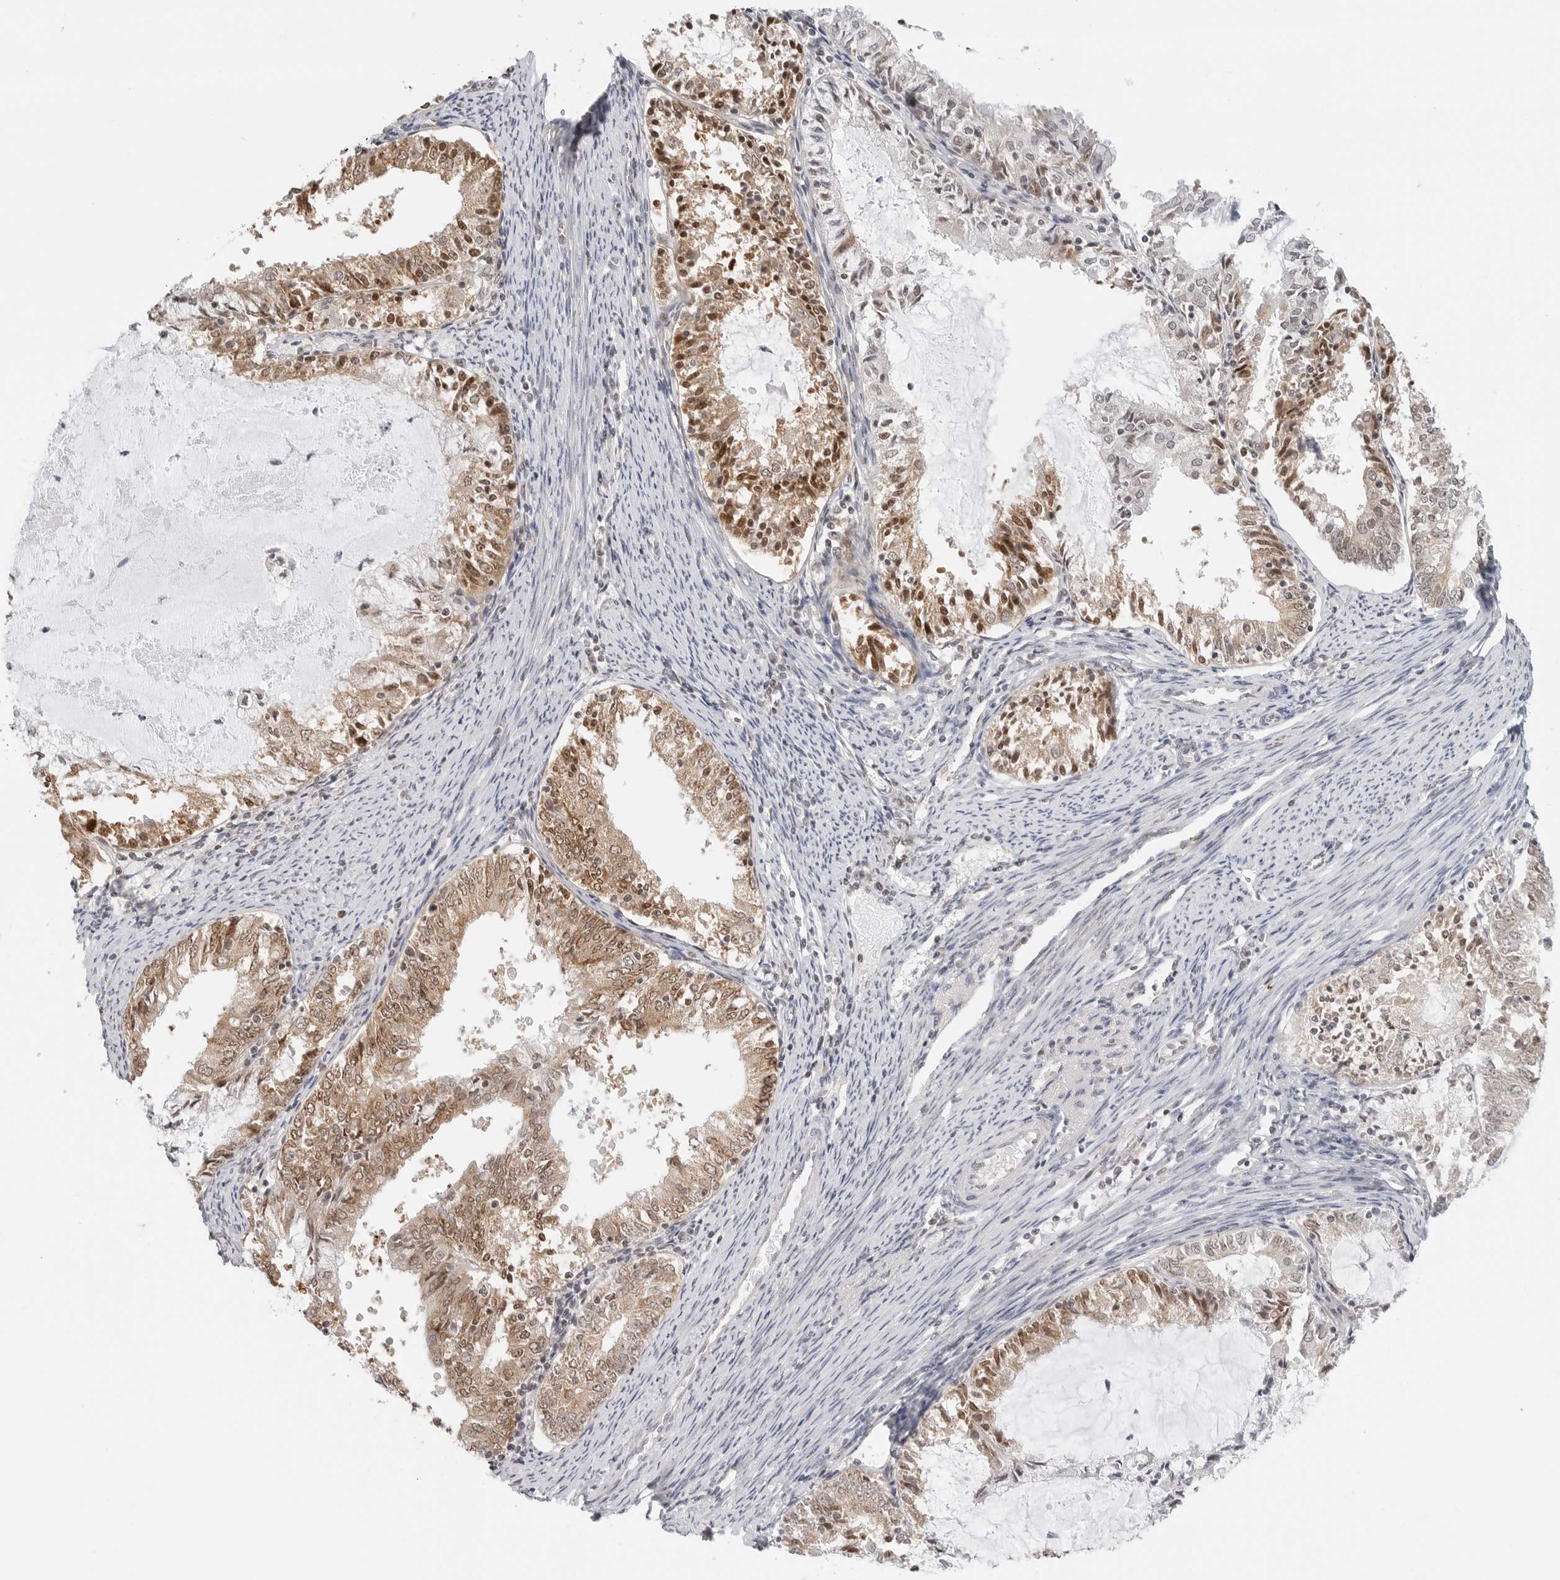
{"staining": {"intensity": "moderate", "quantity": ">75%", "location": "cytoplasmic/membranous,nuclear"}, "tissue": "endometrial cancer", "cell_type": "Tumor cells", "image_type": "cancer", "snomed": [{"axis": "morphology", "description": "Adenocarcinoma, NOS"}, {"axis": "topography", "description": "Endometrium"}], "caption": "High-power microscopy captured an immunohistochemistry (IHC) histopathology image of adenocarcinoma (endometrial), revealing moderate cytoplasmic/membranous and nuclear staining in about >75% of tumor cells. Immunohistochemistry stains the protein of interest in brown and the nuclei are stained blue.", "gene": "METAP1", "patient": {"sex": "female", "age": 57}}